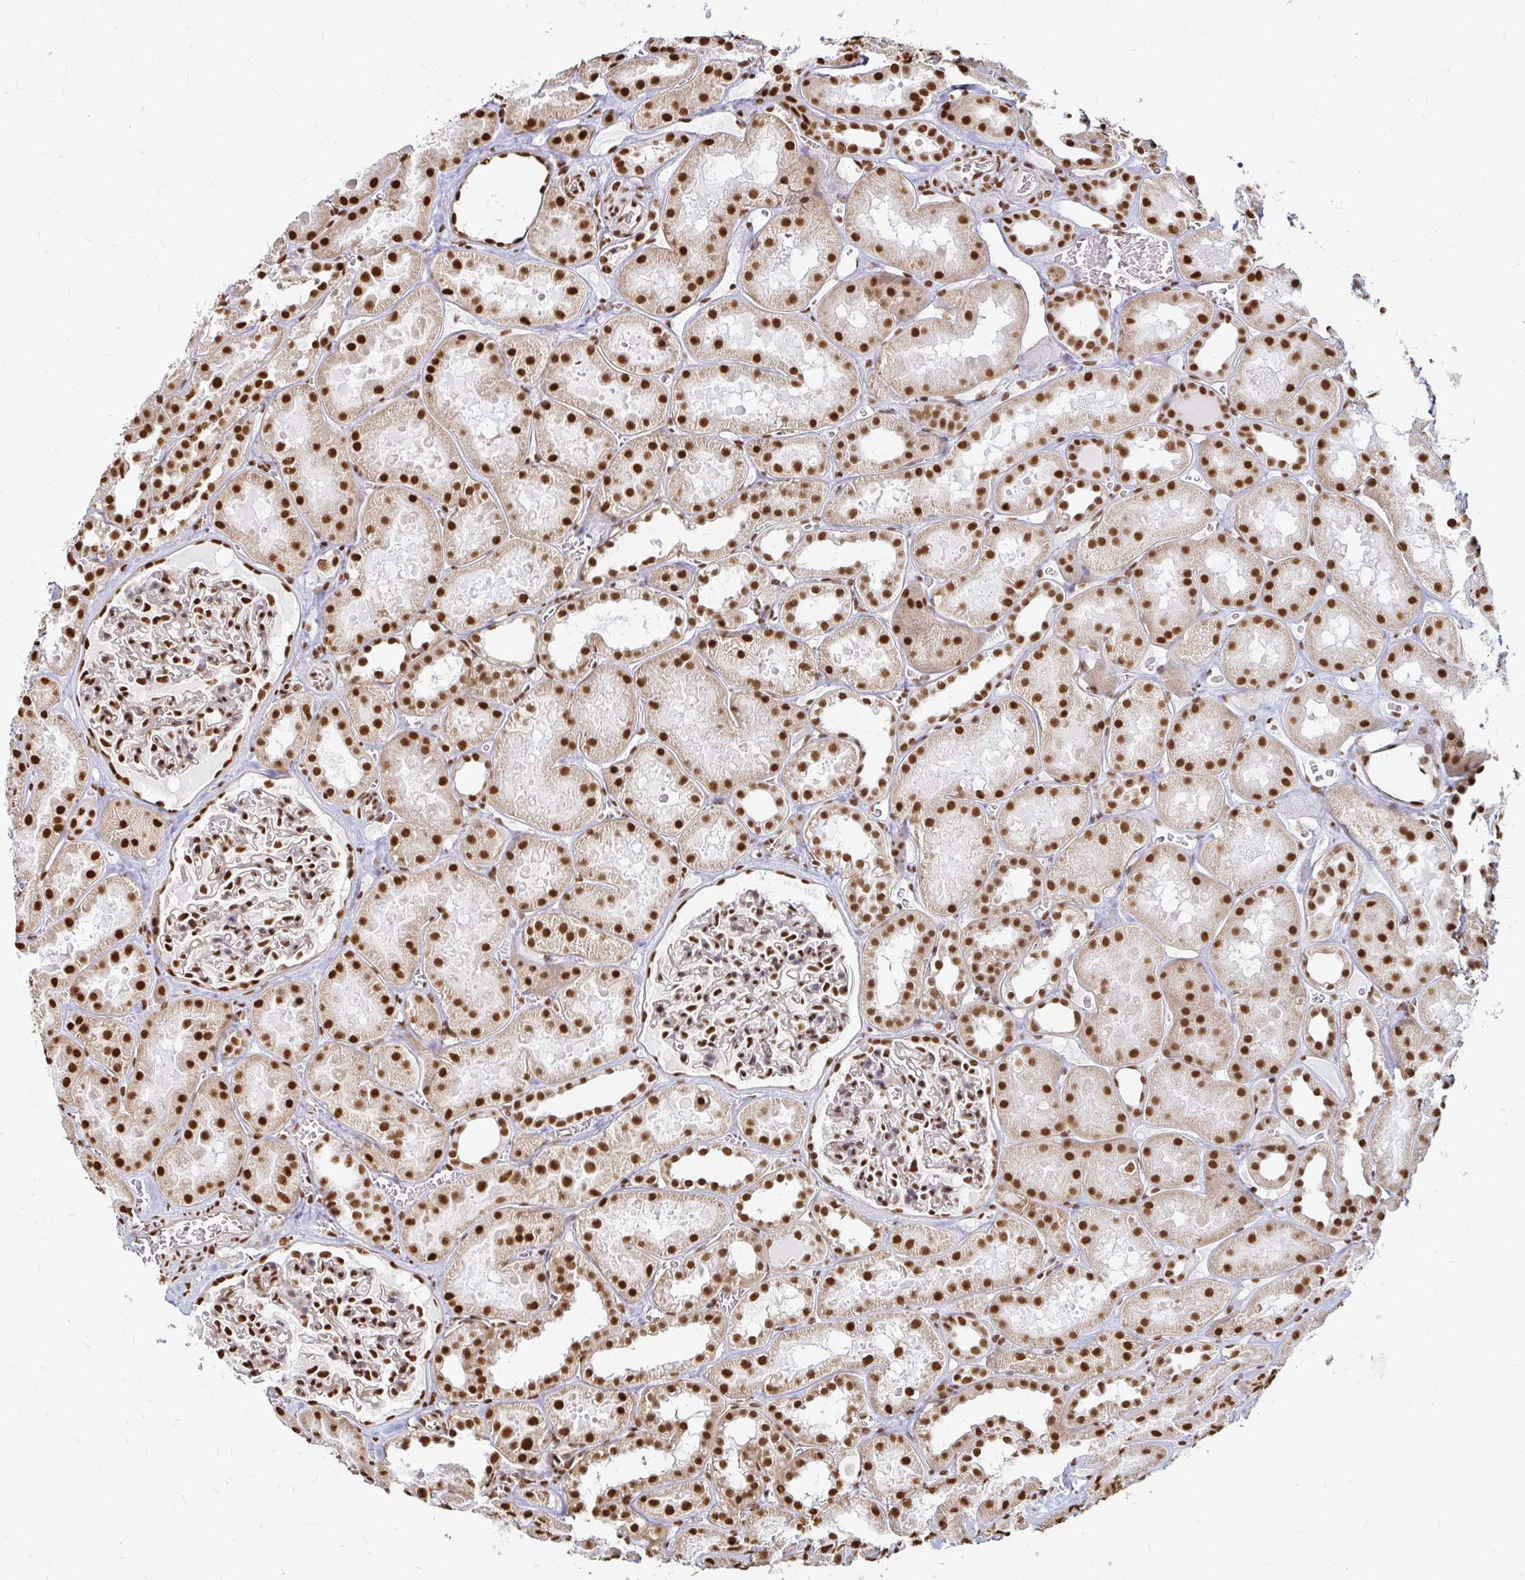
{"staining": {"intensity": "strong", "quantity": ">75%", "location": "nuclear"}, "tissue": "kidney", "cell_type": "Cells in glomeruli", "image_type": "normal", "snomed": [{"axis": "morphology", "description": "Normal tissue, NOS"}, {"axis": "topography", "description": "Kidney"}], "caption": "Immunohistochemical staining of normal kidney exhibits >75% levels of strong nuclear protein positivity in approximately >75% of cells in glomeruli. The staining was performed using DAB (3,3'-diaminobenzidine), with brown indicating positive protein expression. Nuclei are stained blue with hematoxylin.", "gene": "HNRNPU", "patient": {"sex": "female", "age": 41}}